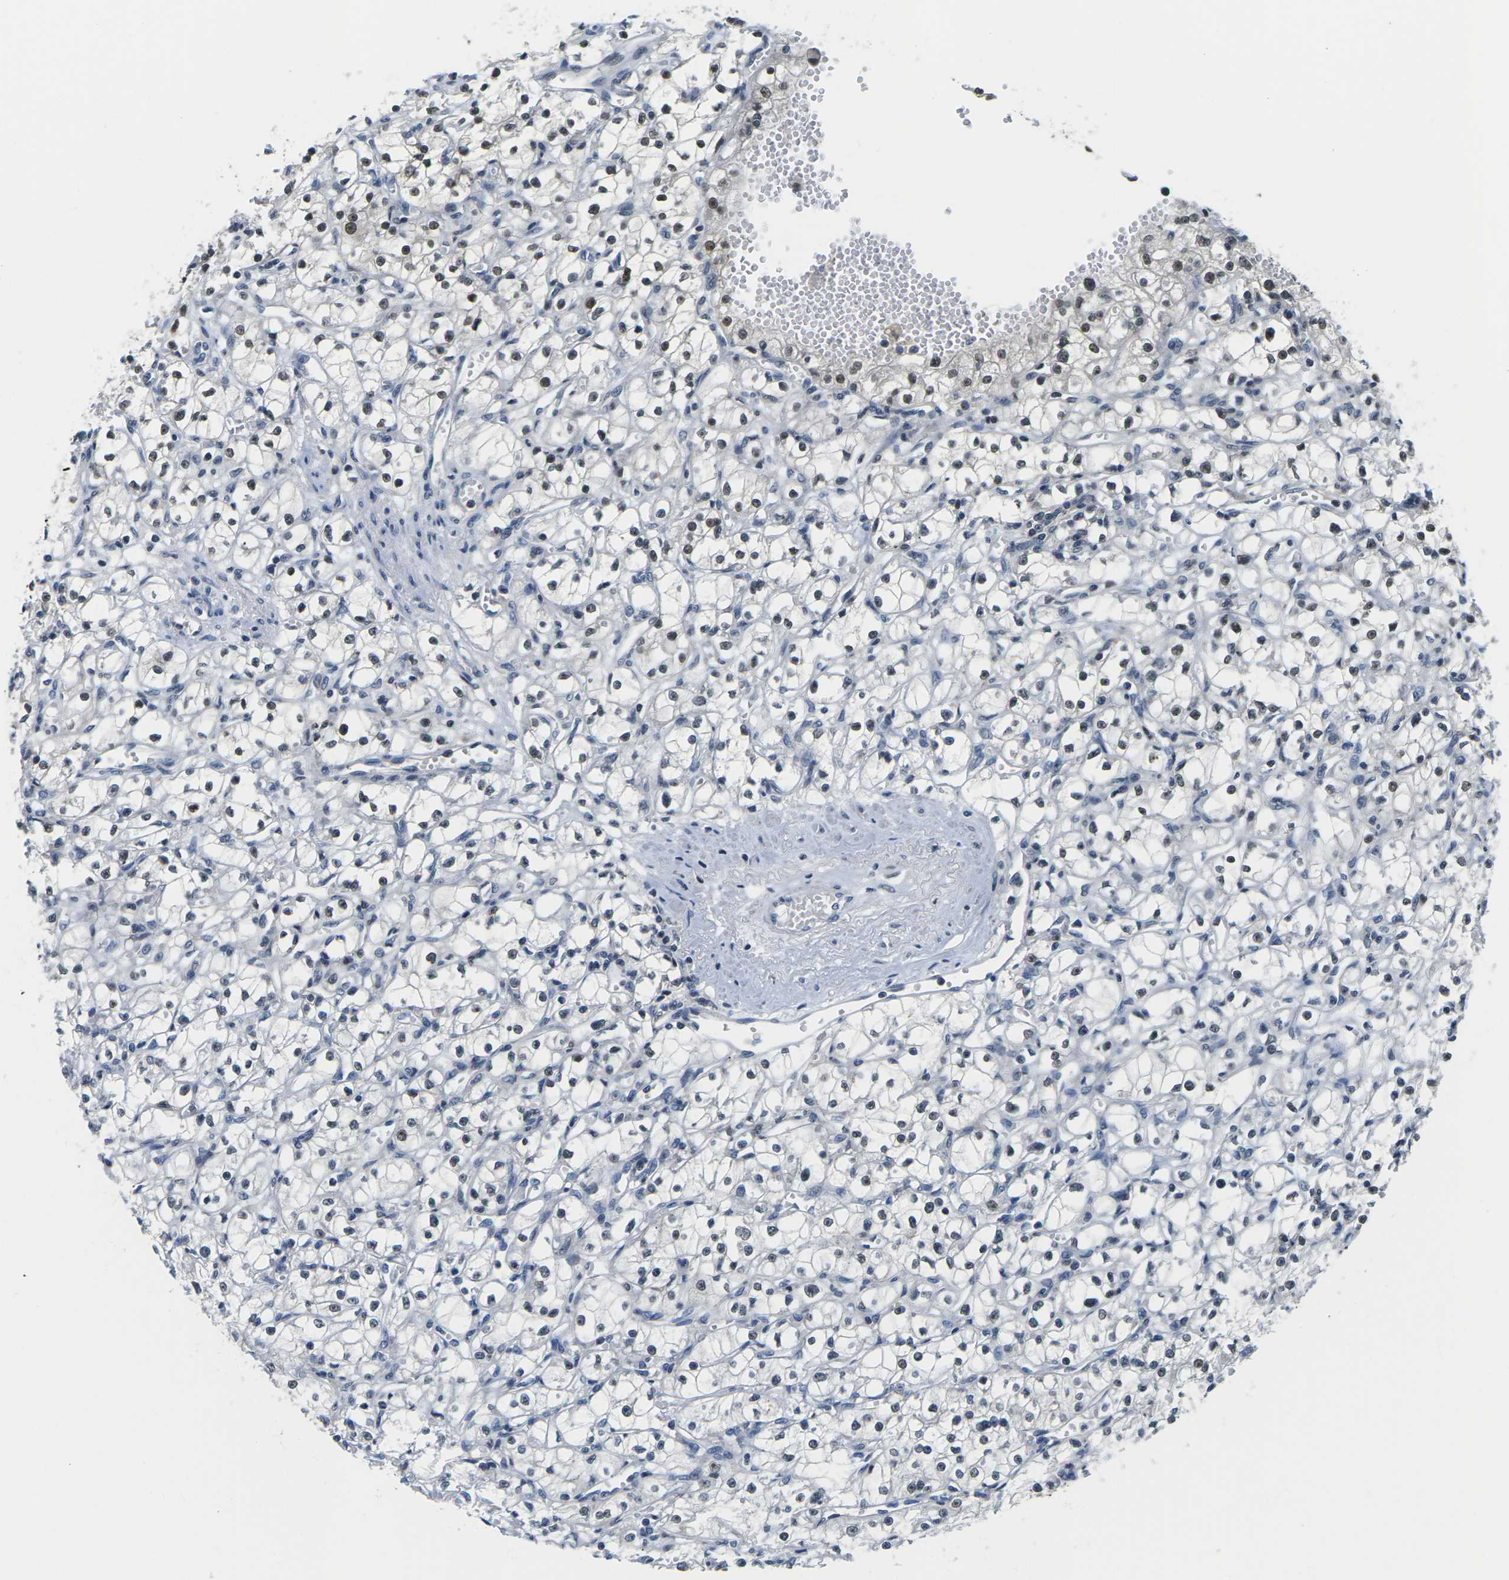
{"staining": {"intensity": "moderate", "quantity": "25%-75%", "location": "nuclear"}, "tissue": "renal cancer", "cell_type": "Tumor cells", "image_type": "cancer", "snomed": [{"axis": "morphology", "description": "Adenocarcinoma, NOS"}, {"axis": "topography", "description": "Kidney"}], "caption": "IHC image of neoplastic tissue: renal adenocarcinoma stained using IHC reveals medium levels of moderate protein expression localized specifically in the nuclear of tumor cells, appearing as a nuclear brown color.", "gene": "NSRP1", "patient": {"sex": "male", "age": 56}}